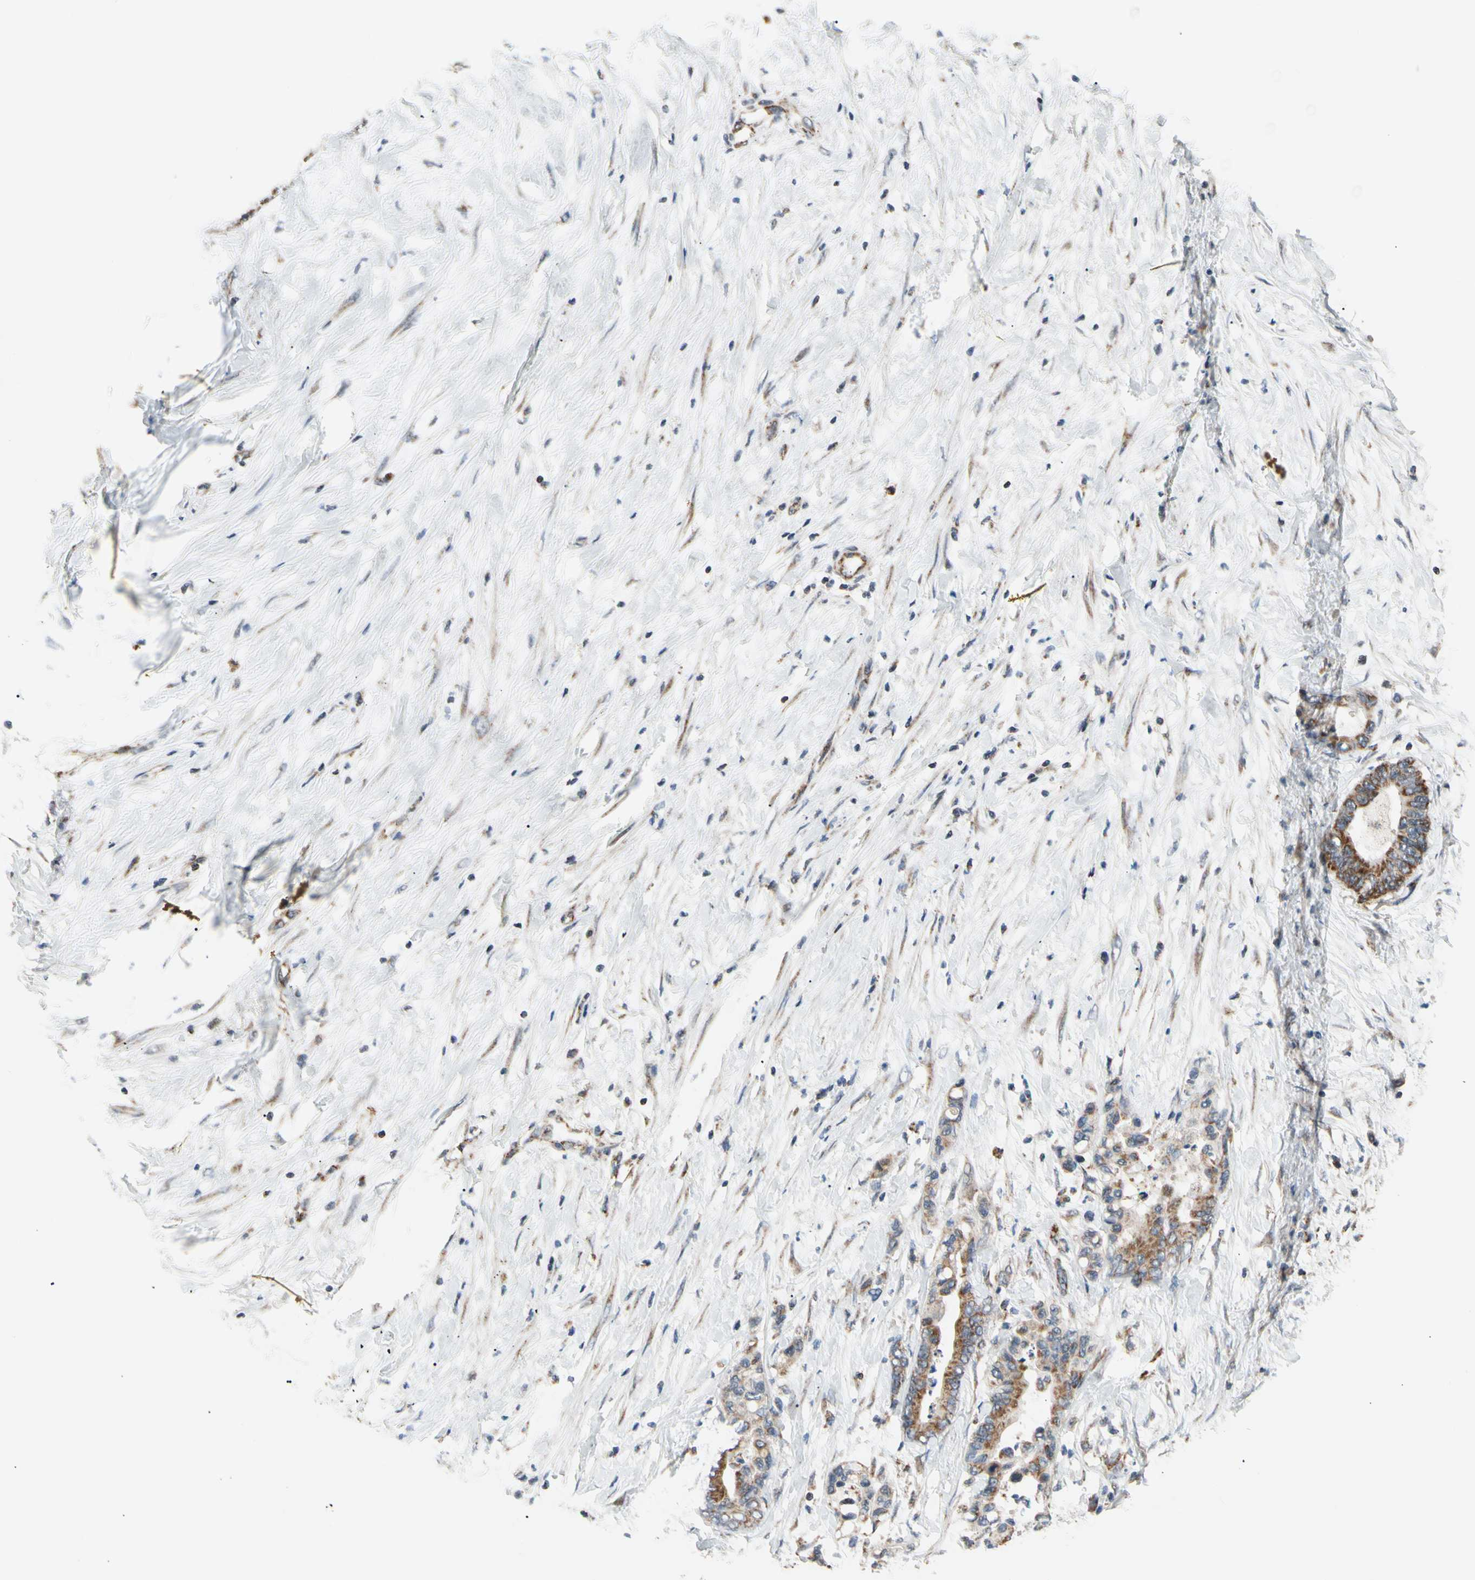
{"staining": {"intensity": "moderate", "quantity": ">75%", "location": "cytoplasmic/membranous"}, "tissue": "colorectal cancer", "cell_type": "Tumor cells", "image_type": "cancer", "snomed": [{"axis": "morphology", "description": "Normal tissue, NOS"}, {"axis": "morphology", "description": "Adenocarcinoma, NOS"}, {"axis": "topography", "description": "Colon"}], "caption": "About >75% of tumor cells in colorectal adenocarcinoma reveal moderate cytoplasmic/membranous protein positivity as visualized by brown immunohistochemical staining.", "gene": "KHDC4", "patient": {"sex": "male", "age": 82}}